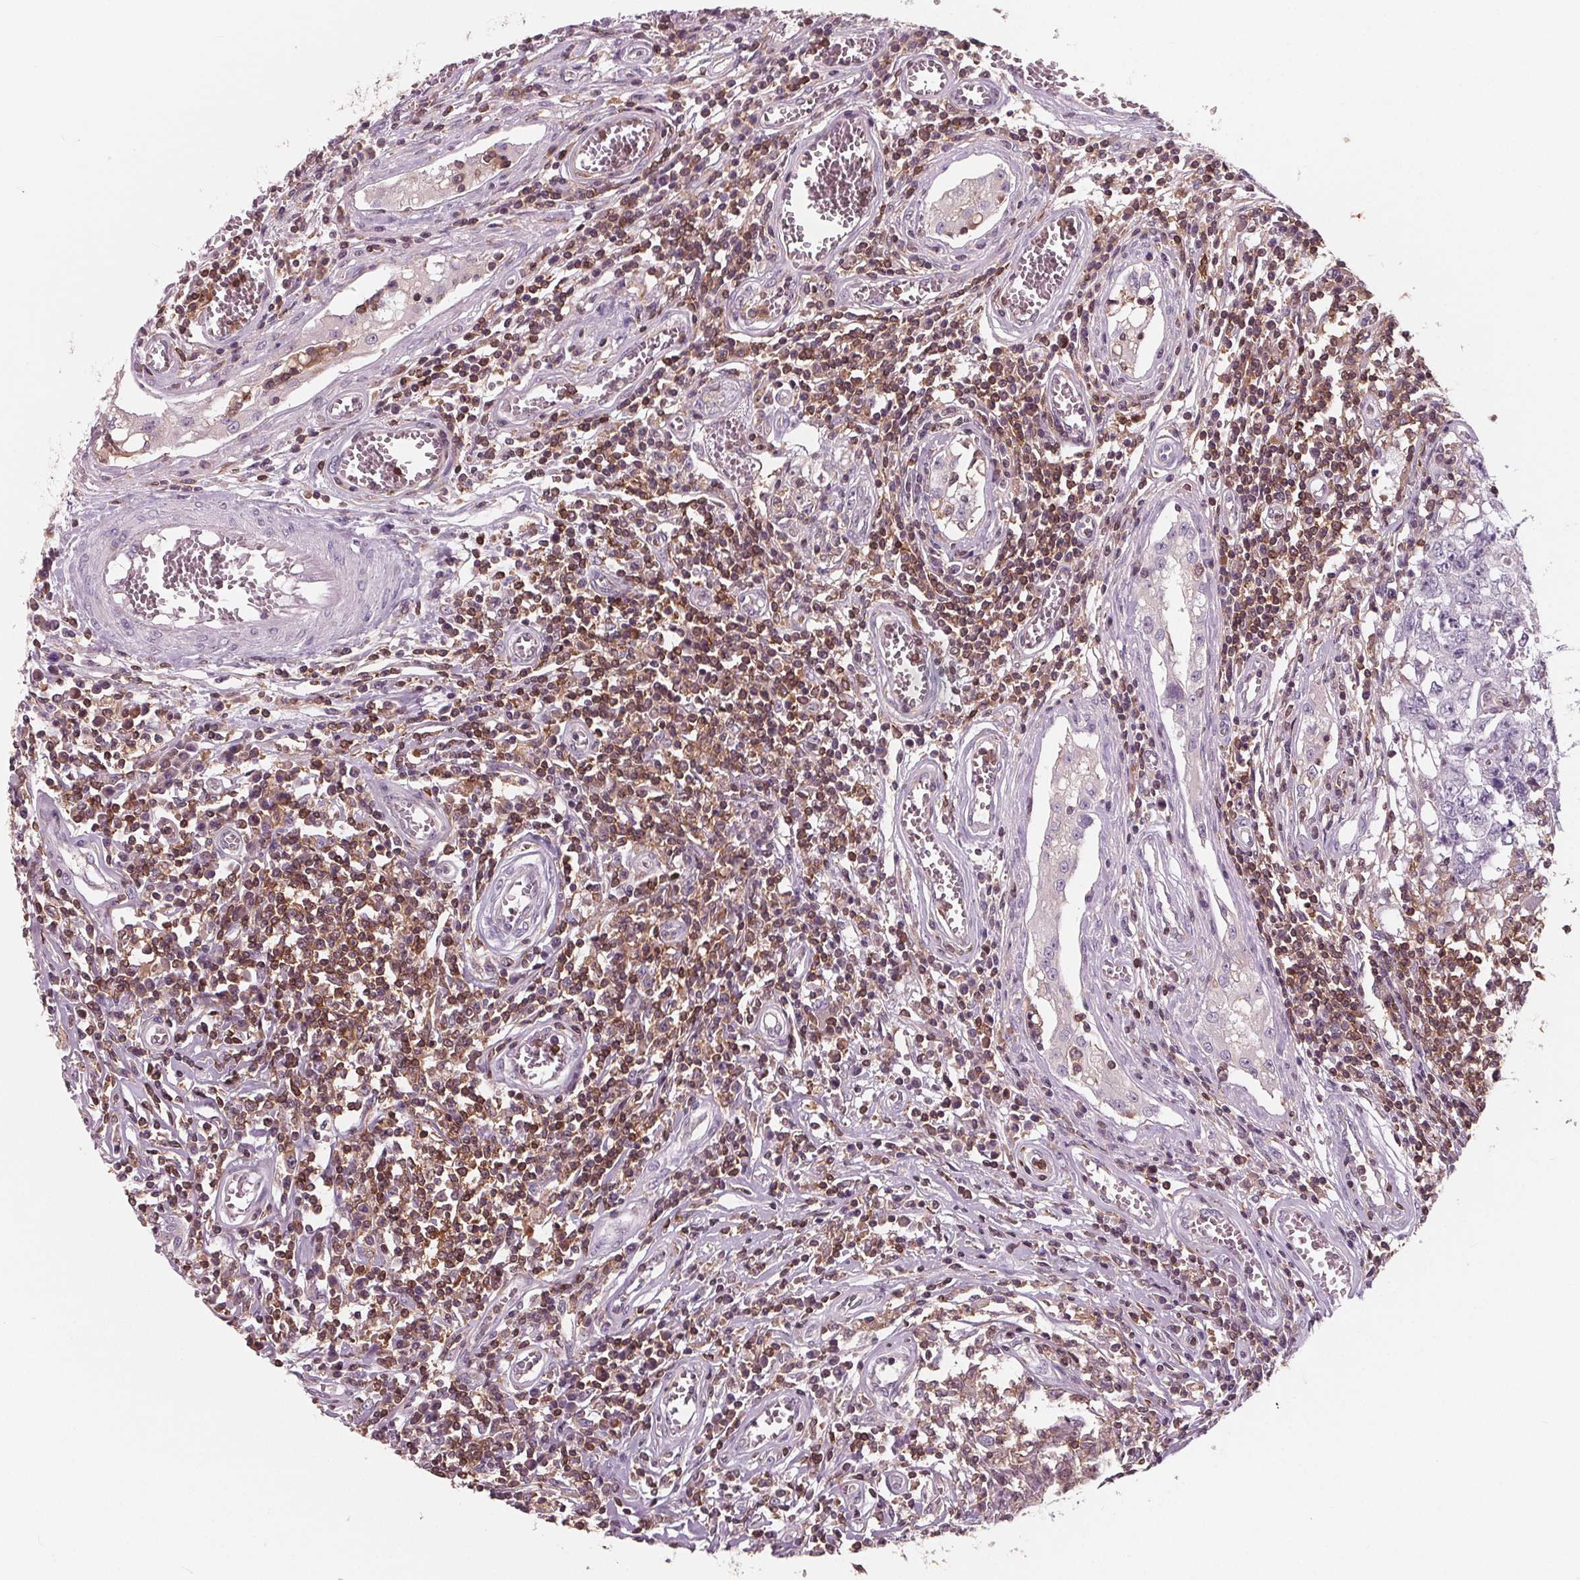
{"staining": {"intensity": "negative", "quantity": "none", "location": "none"}, "tissue": "testis cancer", "cell_type": "Tumor cells", "image_type": "cancer", "snomed": [{"axis": "morphology", "description": "Carcinoma, Embryonal, NOS"}, {"axis": "topography", "description": "Testis"}], "caption": "IHC micrograph of neoplastic tissue: testis cancer (embryonal carcinoma) stained with DAB (3,3'-diaminobenzidine) displays no significant protein staining in tumor cells.", "gene": "ARHGAP25", "patient": {"sex": "male", "age": 36}}